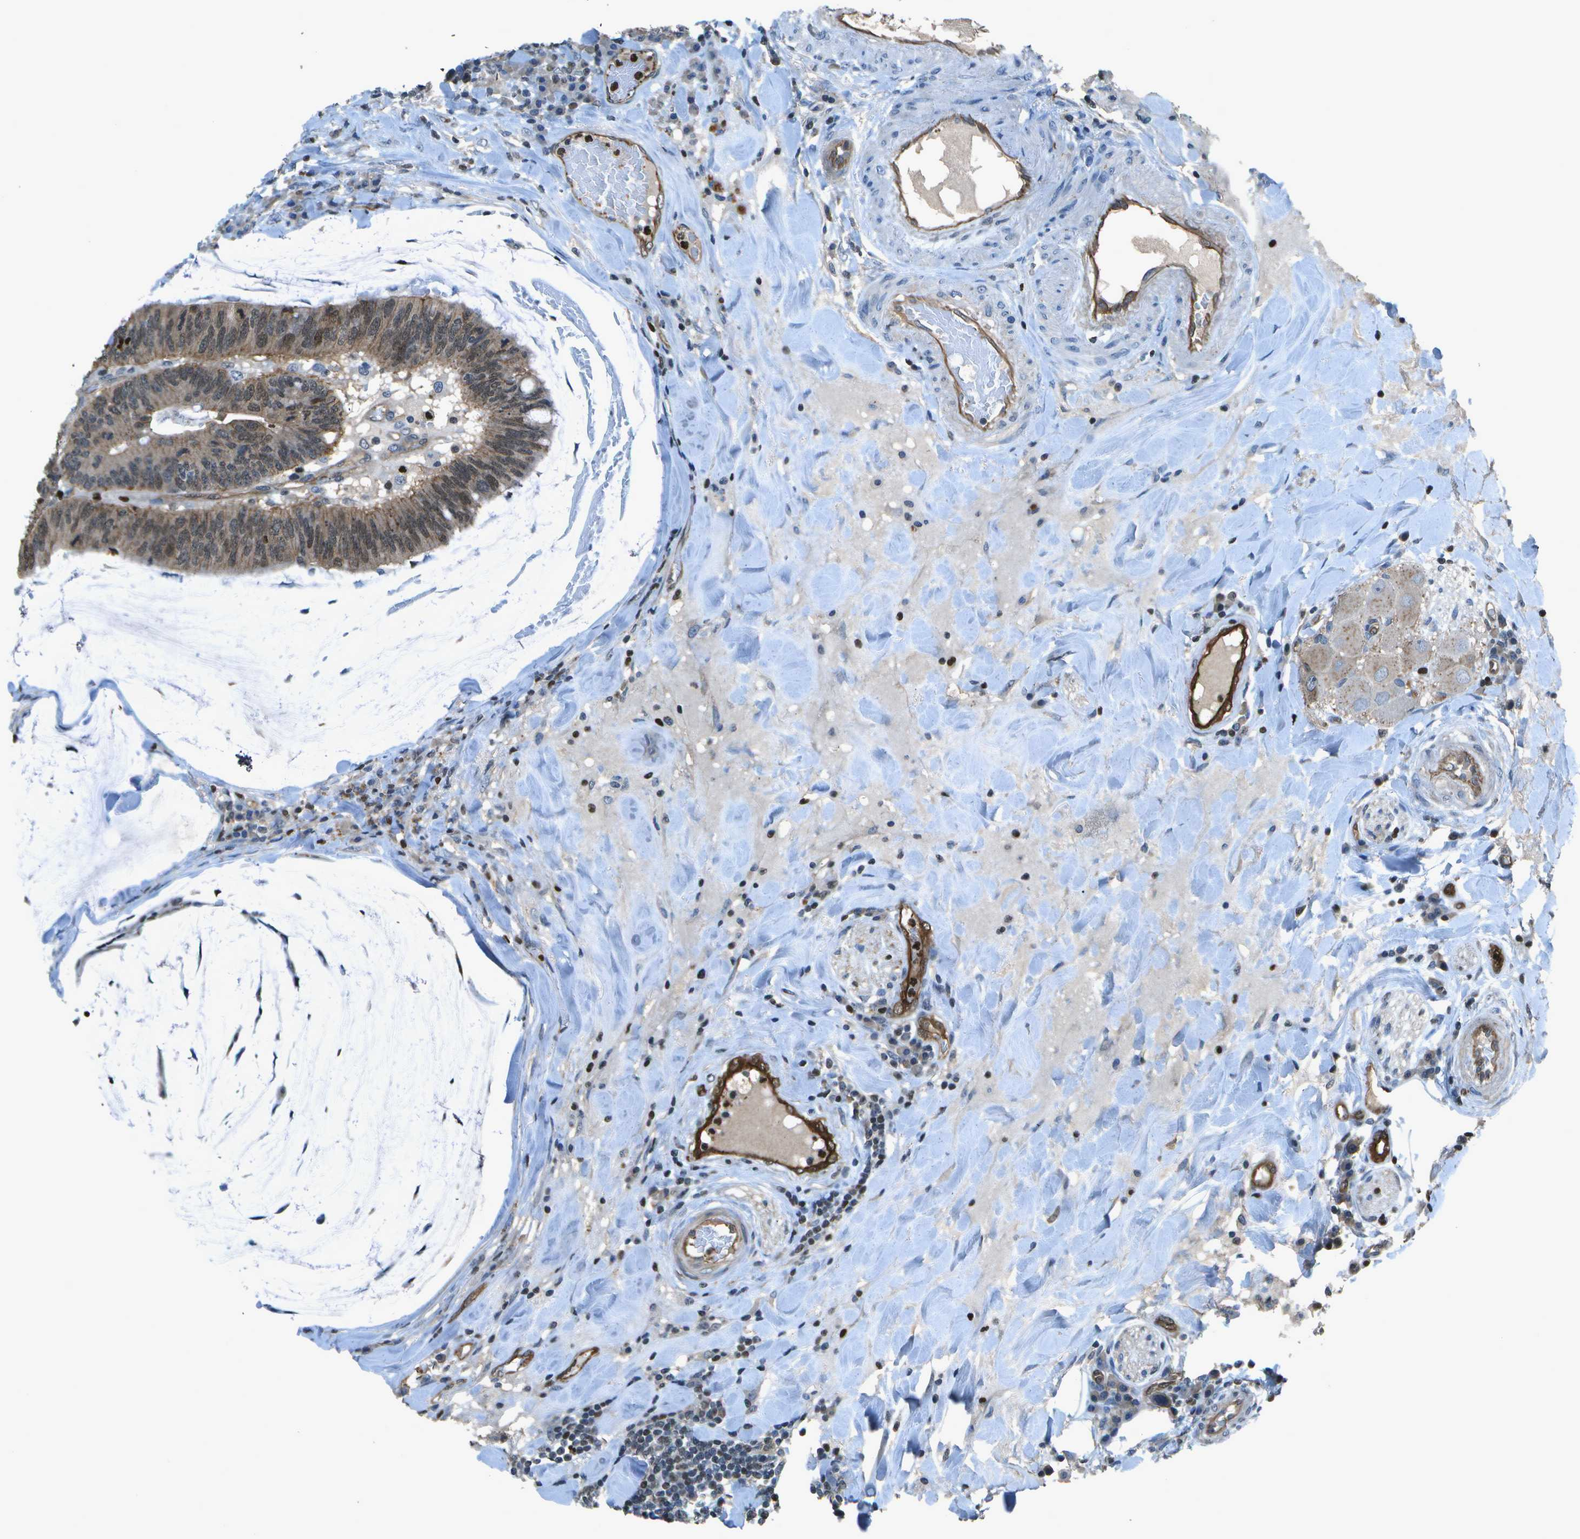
{"staining": {"intensity": "weak", "quantity": "25%-75%", "location": "cytoplasmic/membranous,nuclear"}, "tissue": "colorectal cancer", "cell_type": "Tumor cells", "image_type": "cancer", "snomed": [{"axis": "morphology", "description": "Normal tissue, NOS"}, {"axis": "morphology", "description": "Adenocarcinoma, NOS"}, {"axis": "topography", "description": "Colon"}], "caption": "High-power microscopy captured an IHC image of colorectal adenocarcinoma, revealing weak cytoplasmic/membranous and nuclear staining in about 25%-75% of tumor cells.", "gene": "PDLIM1", "patient": {"sex": "female", "age": 66}}